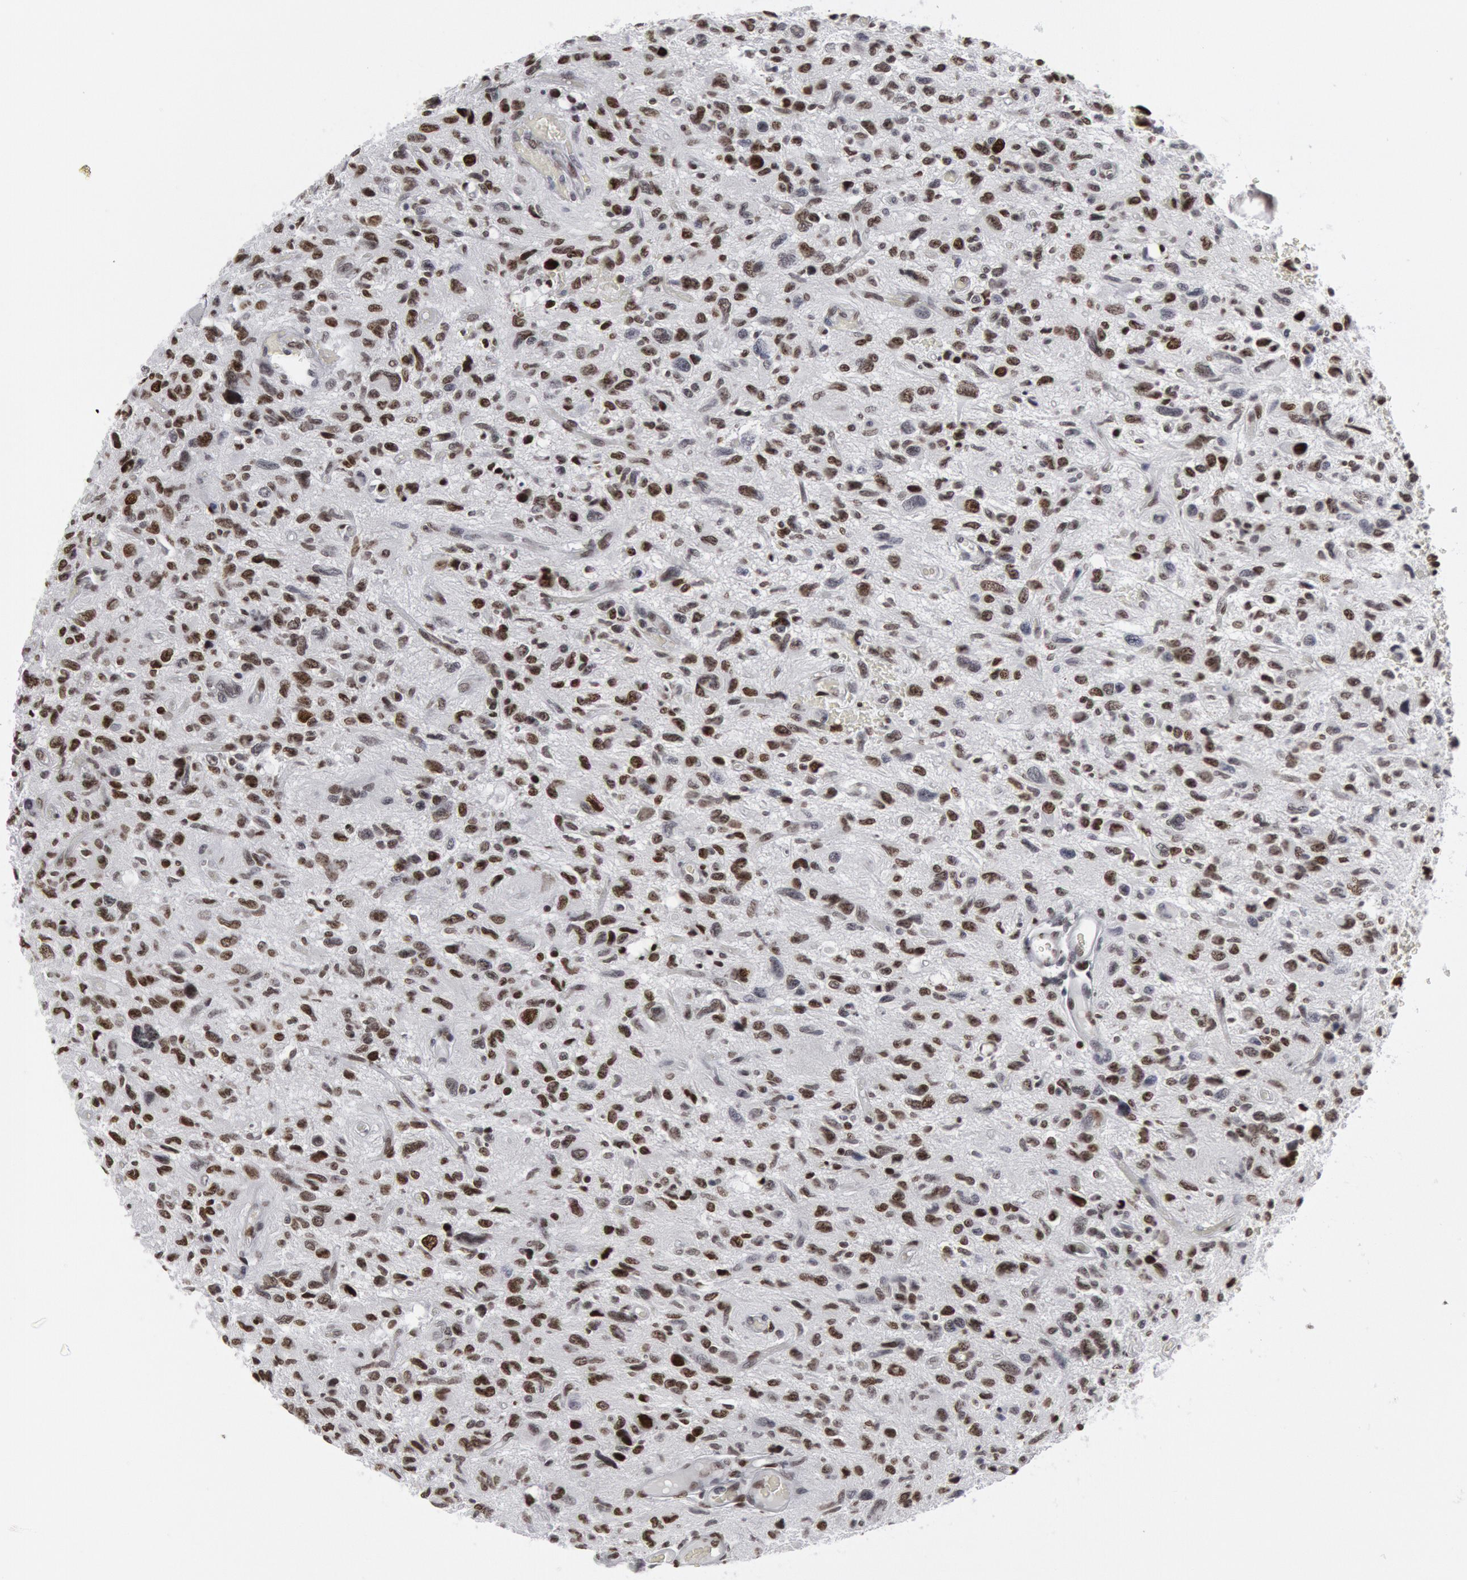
{"staining": {"intensity": "weak", "quantity": "25%-75%", "location": "nuclear"}, "tissue": "glioma", "cell_type": "Tumor cells", "image_type": "cancer", "snomed": [{"axis": "morphology", "description": "Glioma, malignant, High grade"}, {"axis": "topography", "description": "Brain"}], "caption": "Glioma was stained to show a protein in brown. There is low levels of weak nuclear expression in about 25%-75% of tumor cells.", "gene": "MECP2", "patient": {"sex": "female", "age": 60}}